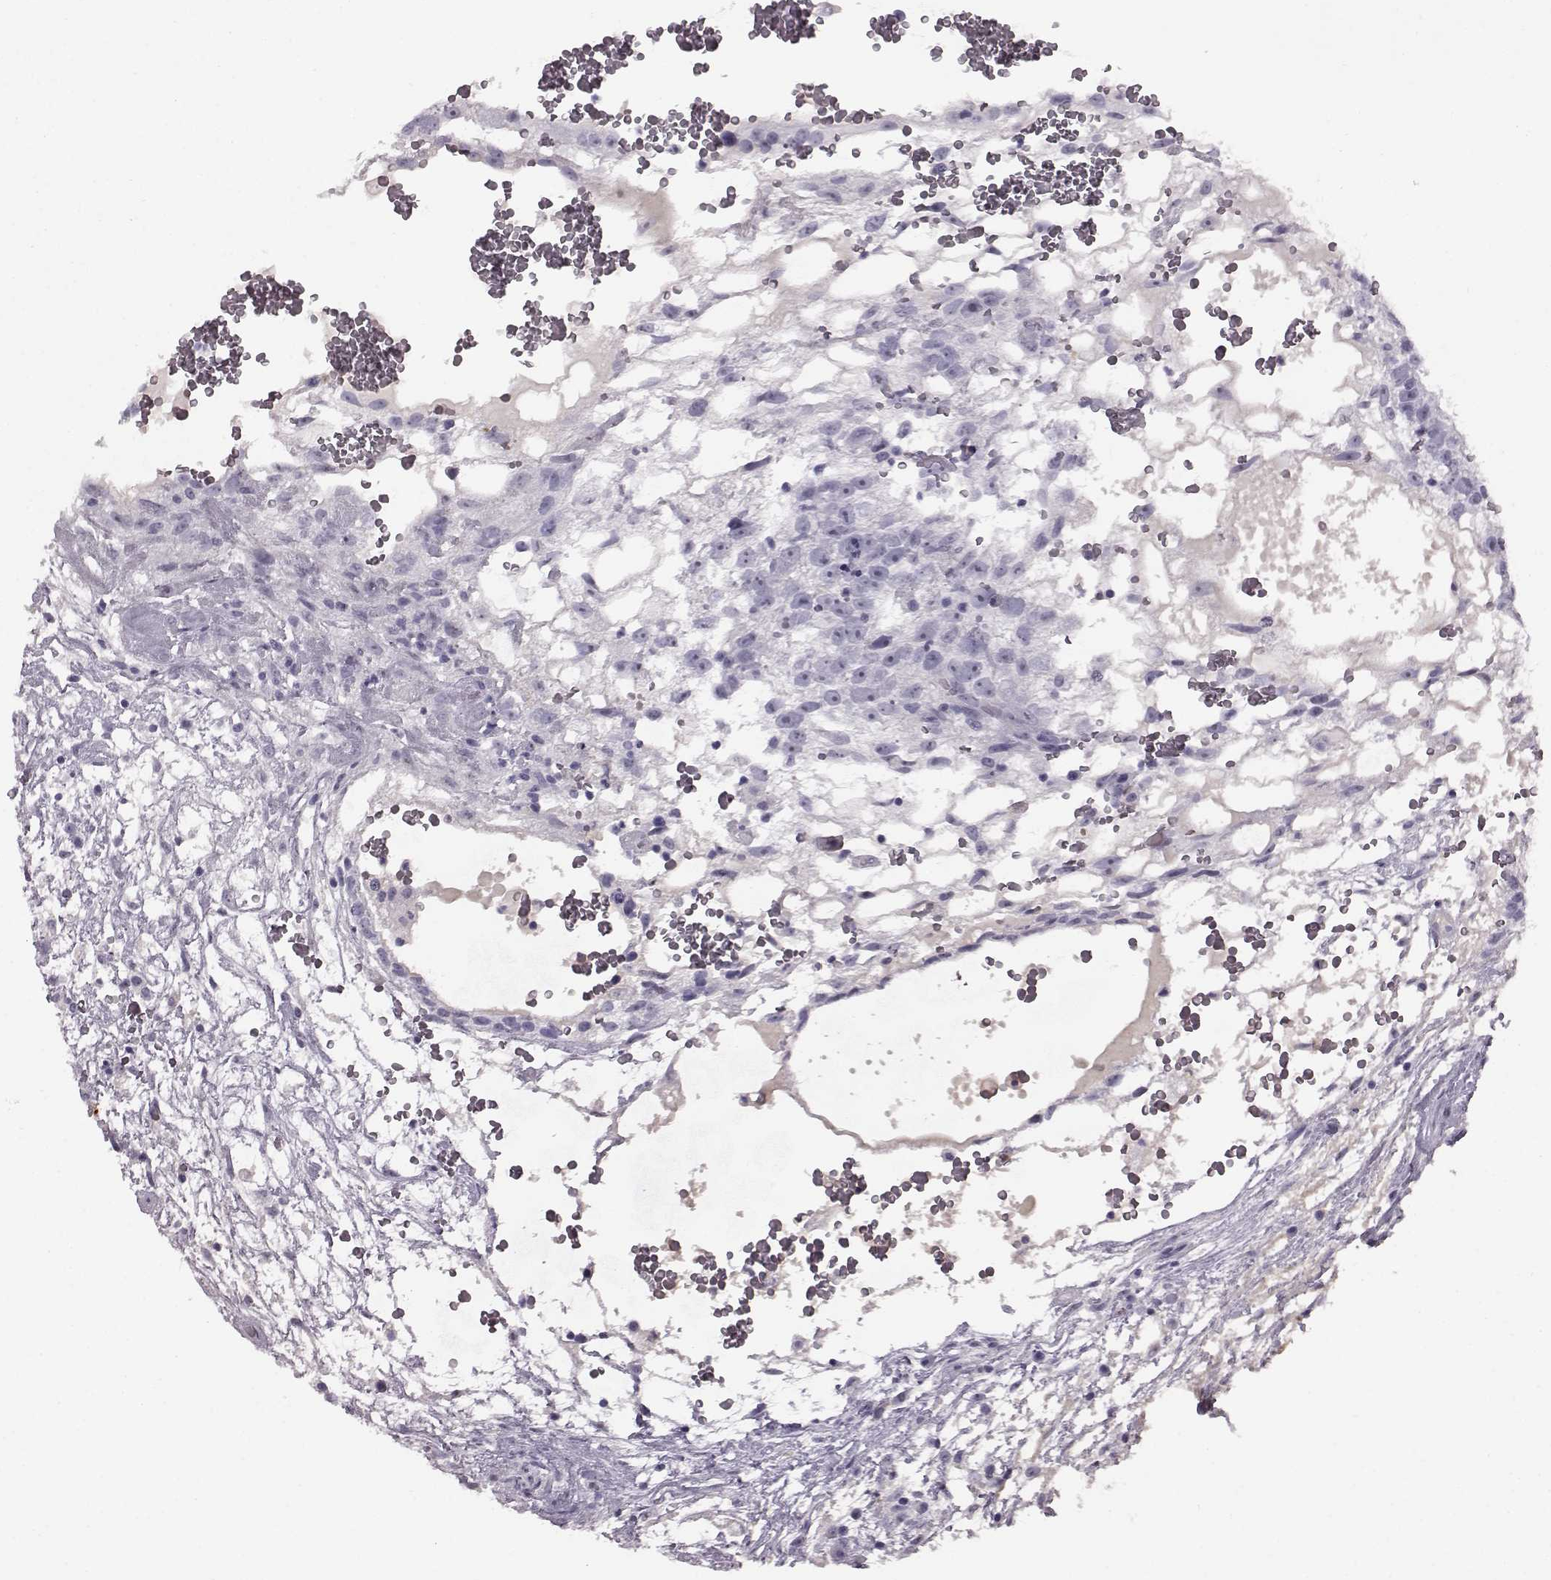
{"staining": {"intensity": "negative", "quantity": "none", "location": "none"}, "tissue": "testis cancer", "cell_type": "Tumor cells", "image_type": "cancer", "snomed": [{"axis": "morphology", "description": "Normal tissue, NOS"}, {"axis": "morphology", "description": "Carcinoma, Embryonal, NOS"}, {"axis": "topography", "description": "Testis"}], "caption": "Human embryonal carcinoma (testis) stained for a protein using IHC demonstrates no staining in tumor cells.", "gene": "PRPH2", "patient": {"sex": "male", "age": 32}}